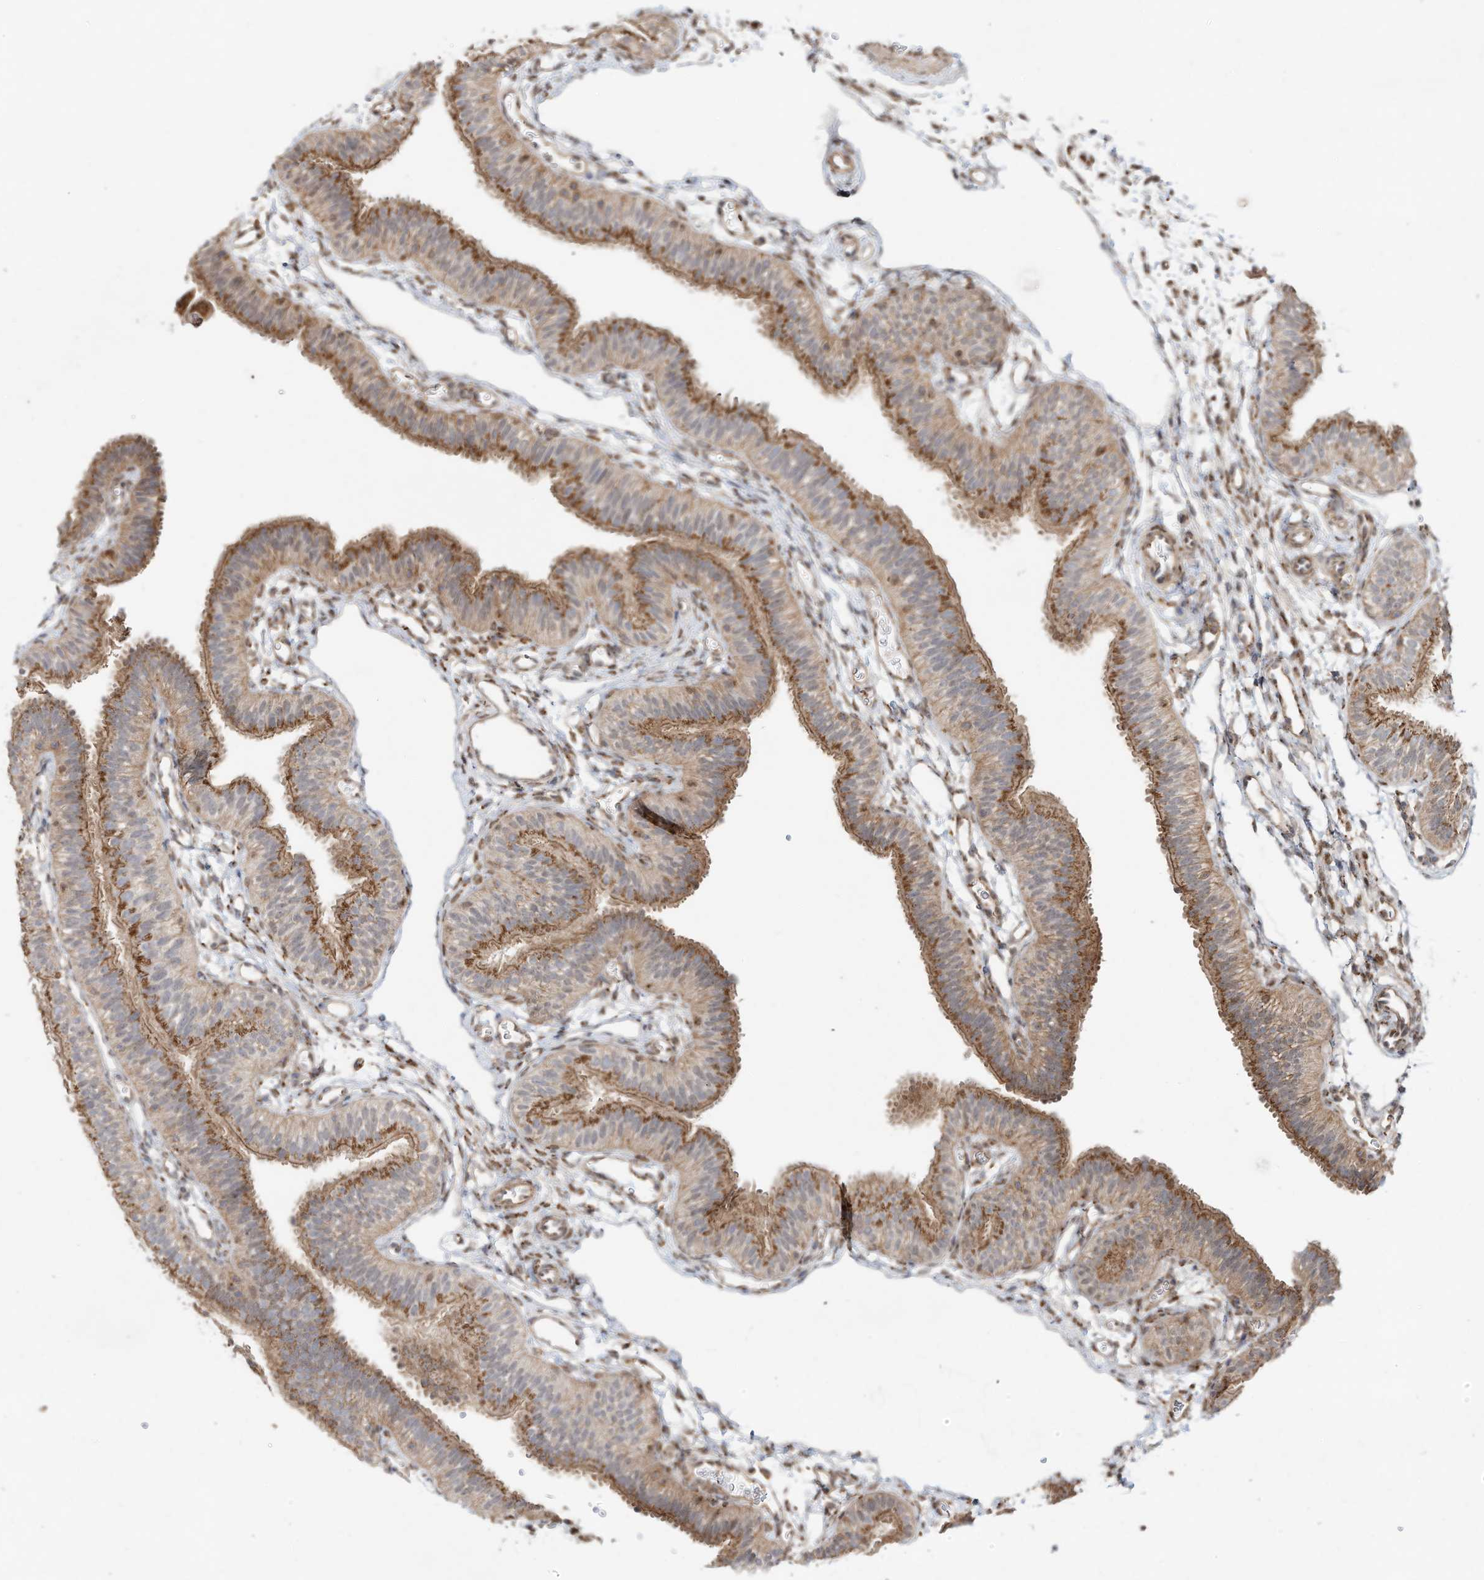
{"staining": {"intensity": "moderate", "quantity": ">75%", "location": "cytoplasmic/membranous"}, "tissue": "fallopian tube", "cell_type": "Glandular cells", "image_type": "normal", "snomed": [{"axis": "morphology", "description": "Normal tissue, NOS"}, {"axis": "topography", "description": "Fallopian tube"}], "caption": "A photomicrograph of human fallopian tube stained for a protein shows moderate cytoplasmic/membranous brown staining in glandular cells. The staining was performed using DAB (3,3'-diaminobenzidine), with brown indicating positive protein expression. Nuclei are stained blue with hematoxylin.", "gene": "CUX1", "patient": {"sex": "female", "age": 35}}